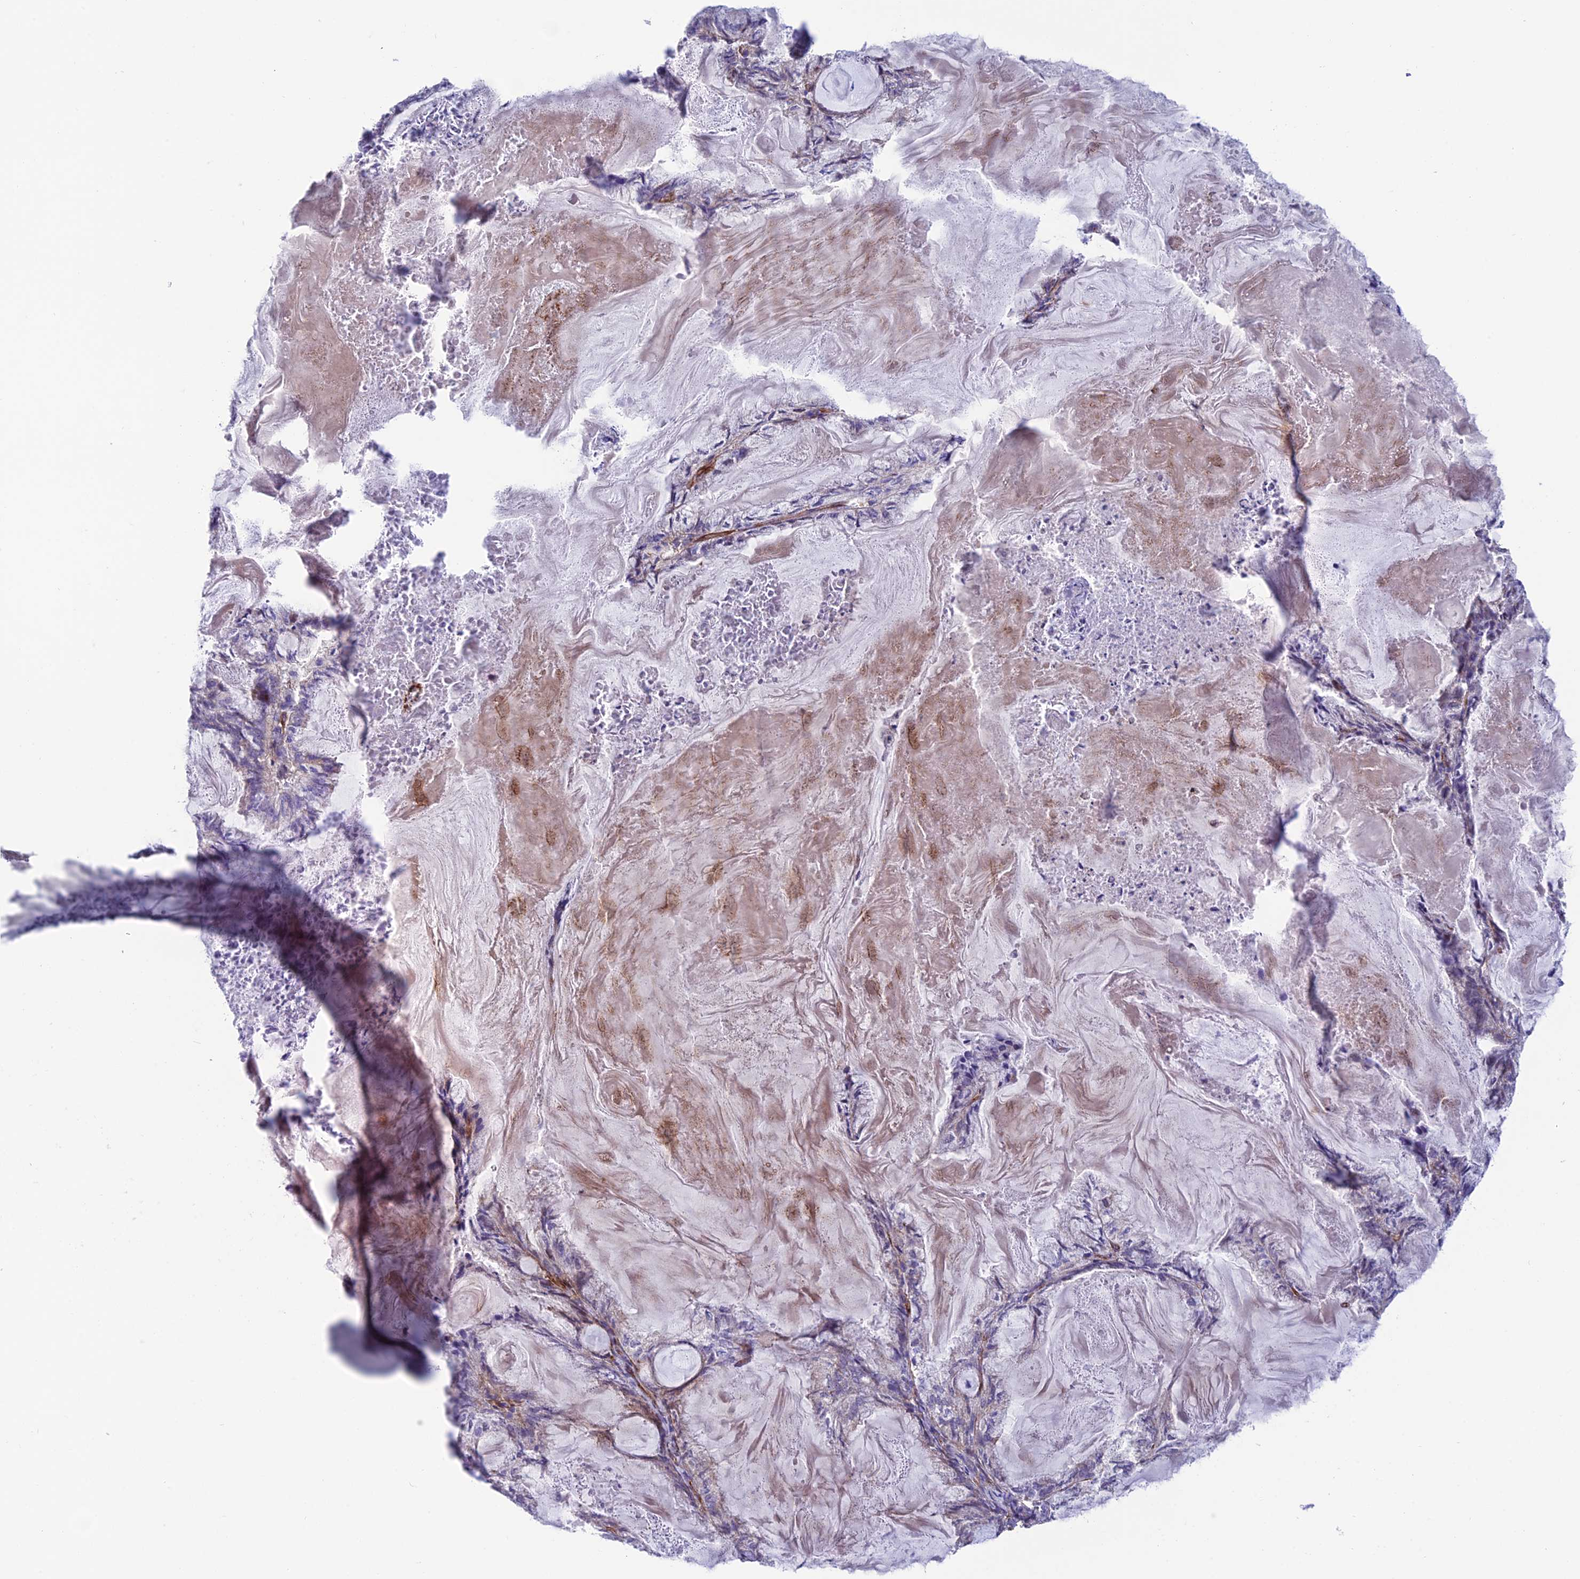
{"staining": {"intensity": "negative", "quantity": "none", "location": "none"}, "tissue": "endometrial cancer", "cell_type": "Tumor cells", "image_type": "cancer", "snomed": [{"axis": "morphology", "description": "Adenocarcinoma, NOS"}, {"axis": "topography", "description": "Endometrium"}], "caption": "An immunohistochemistry micrograph of endometrial adenocarcinoma is shown. There is no staining in tumor cells of endometrial adenocarcinoma.", "gene": "REX1BD", "patient": {"sex": "female", "age": 86}}